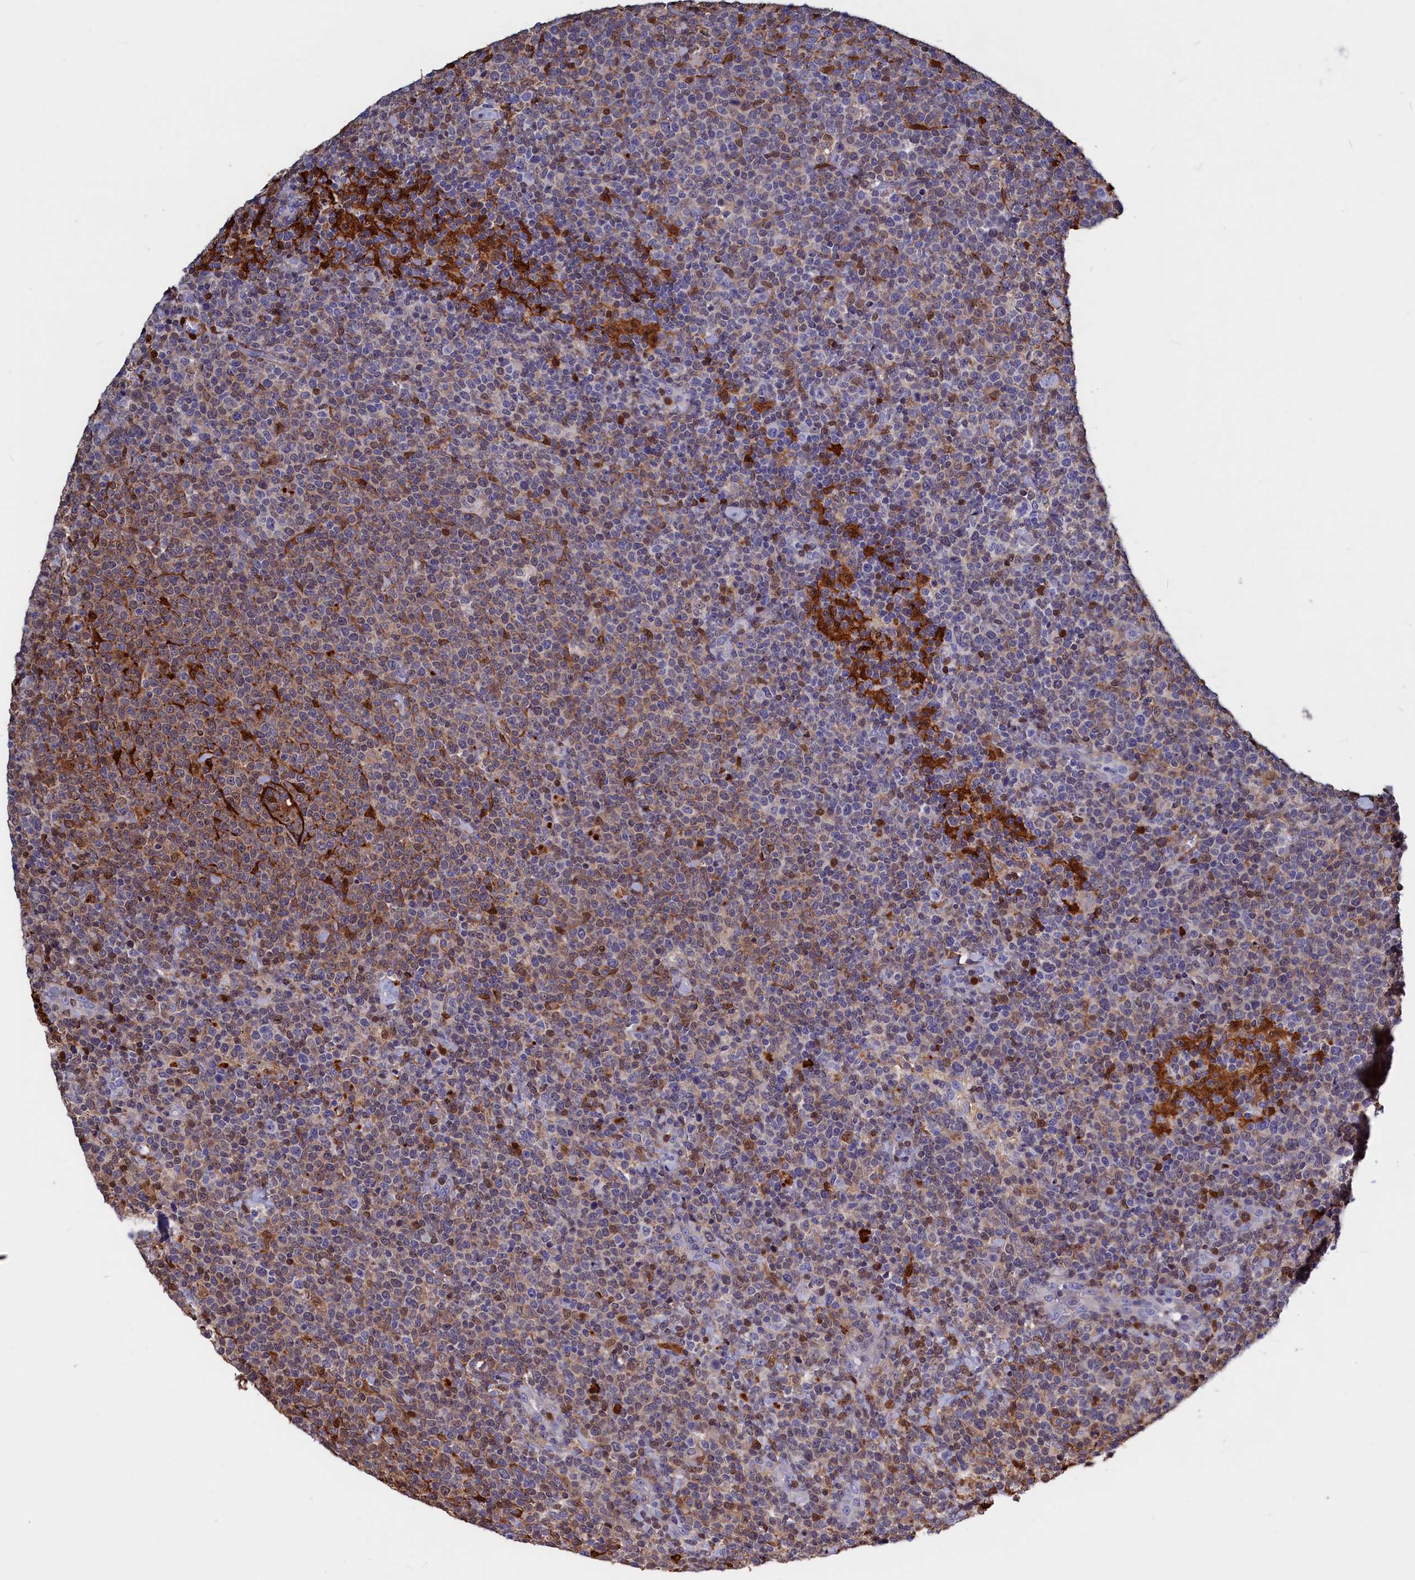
{"staining": {"intensity": "negative", "quantity": "none", "location": "none"}, "tissue": "lymphoma", "cell_type": "Tumor cells", "image_type": "cancer", "snomed": [{"axis": "morphology", "description": "Malignant lymphoma, non-Hodgkin's type, High grade"}, {"axis": "topography", "description": "Lymph node"}], "caption": "A high-resolution micrograph shows immunohistochemistry staining of high-grade malignant lymphoma, non-Hodgkin's type, which demonstrates no significant positivity in tumor cells. (DAB immunohistochemistry (IHC), high magnification).", "gene": "CRIP1", "patient": {"sex": "male", "age": 61}}